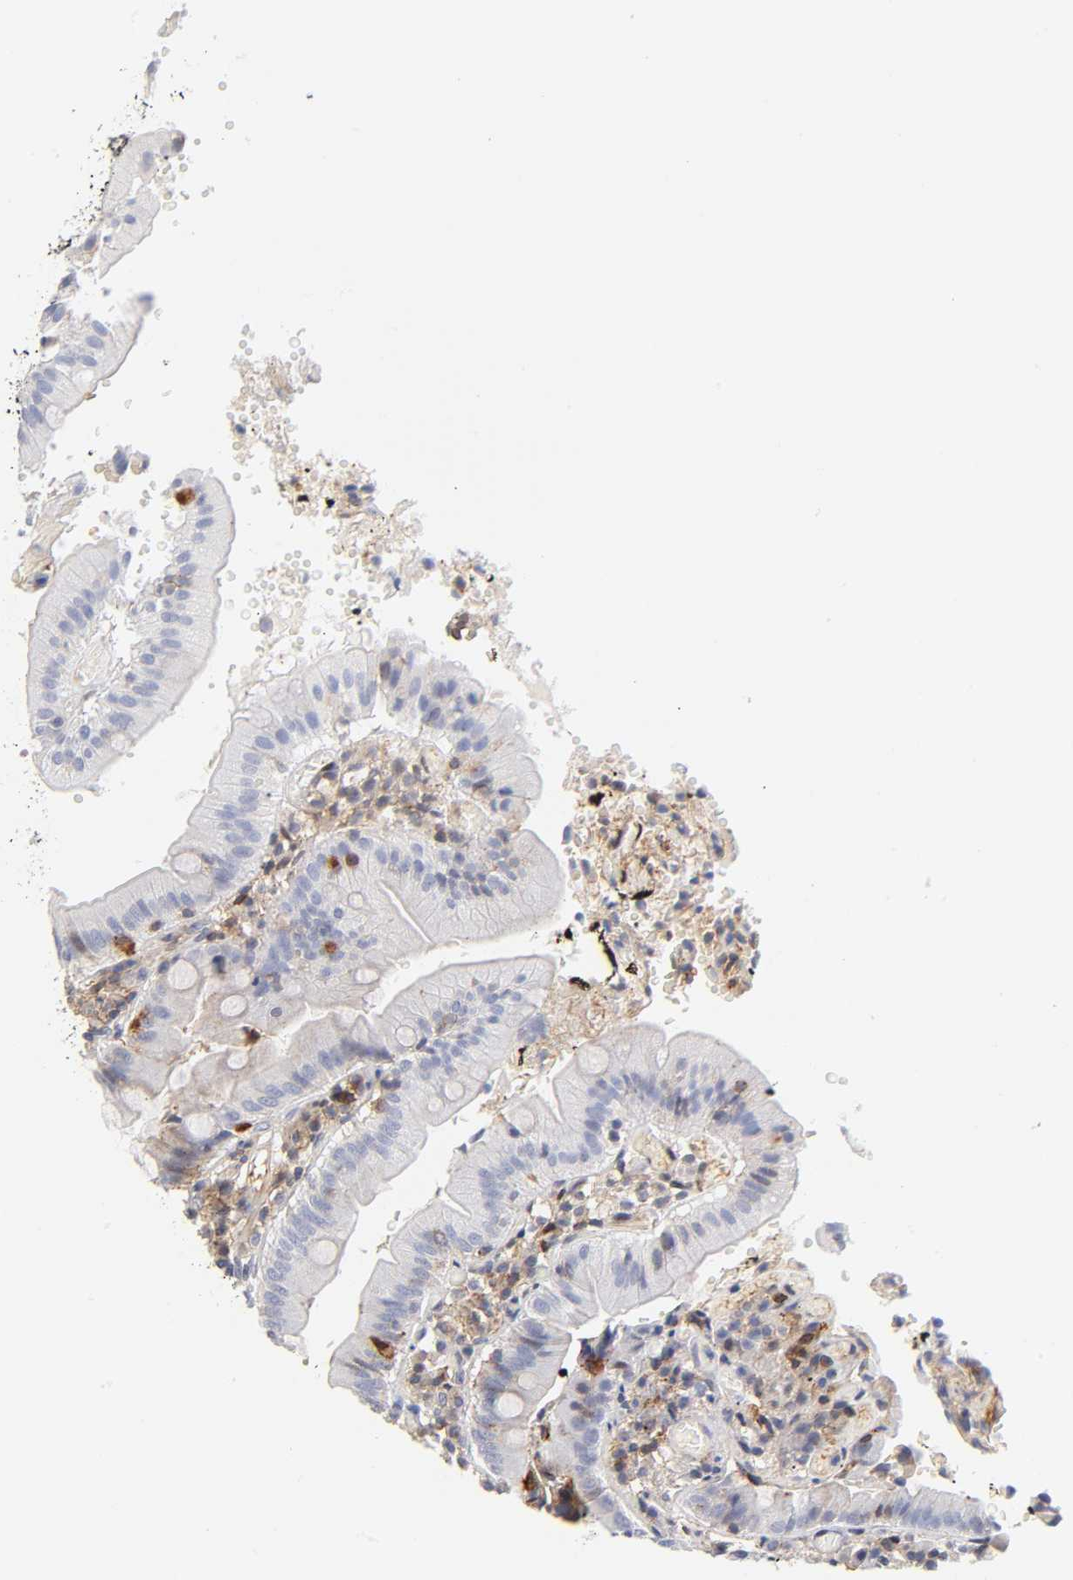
{"staining": {"intensity": "weak", "quantity": "<25%", "location": "cytoplasmic/membranous"}, "tissue": "small intestine", "cell_type": "Glandular cells", "image_type": "normal", "snomed": [{"axis": "morphology", "description": "Normal tissue, NOS"}, {"axis": "topography", "description": "Small intestine"}], "caption": "Small intestine stained for a protein using IHC shows no staining glandular cells.", "gene": "ANXA7", "patient": {"sex": "male", "age": 71}}